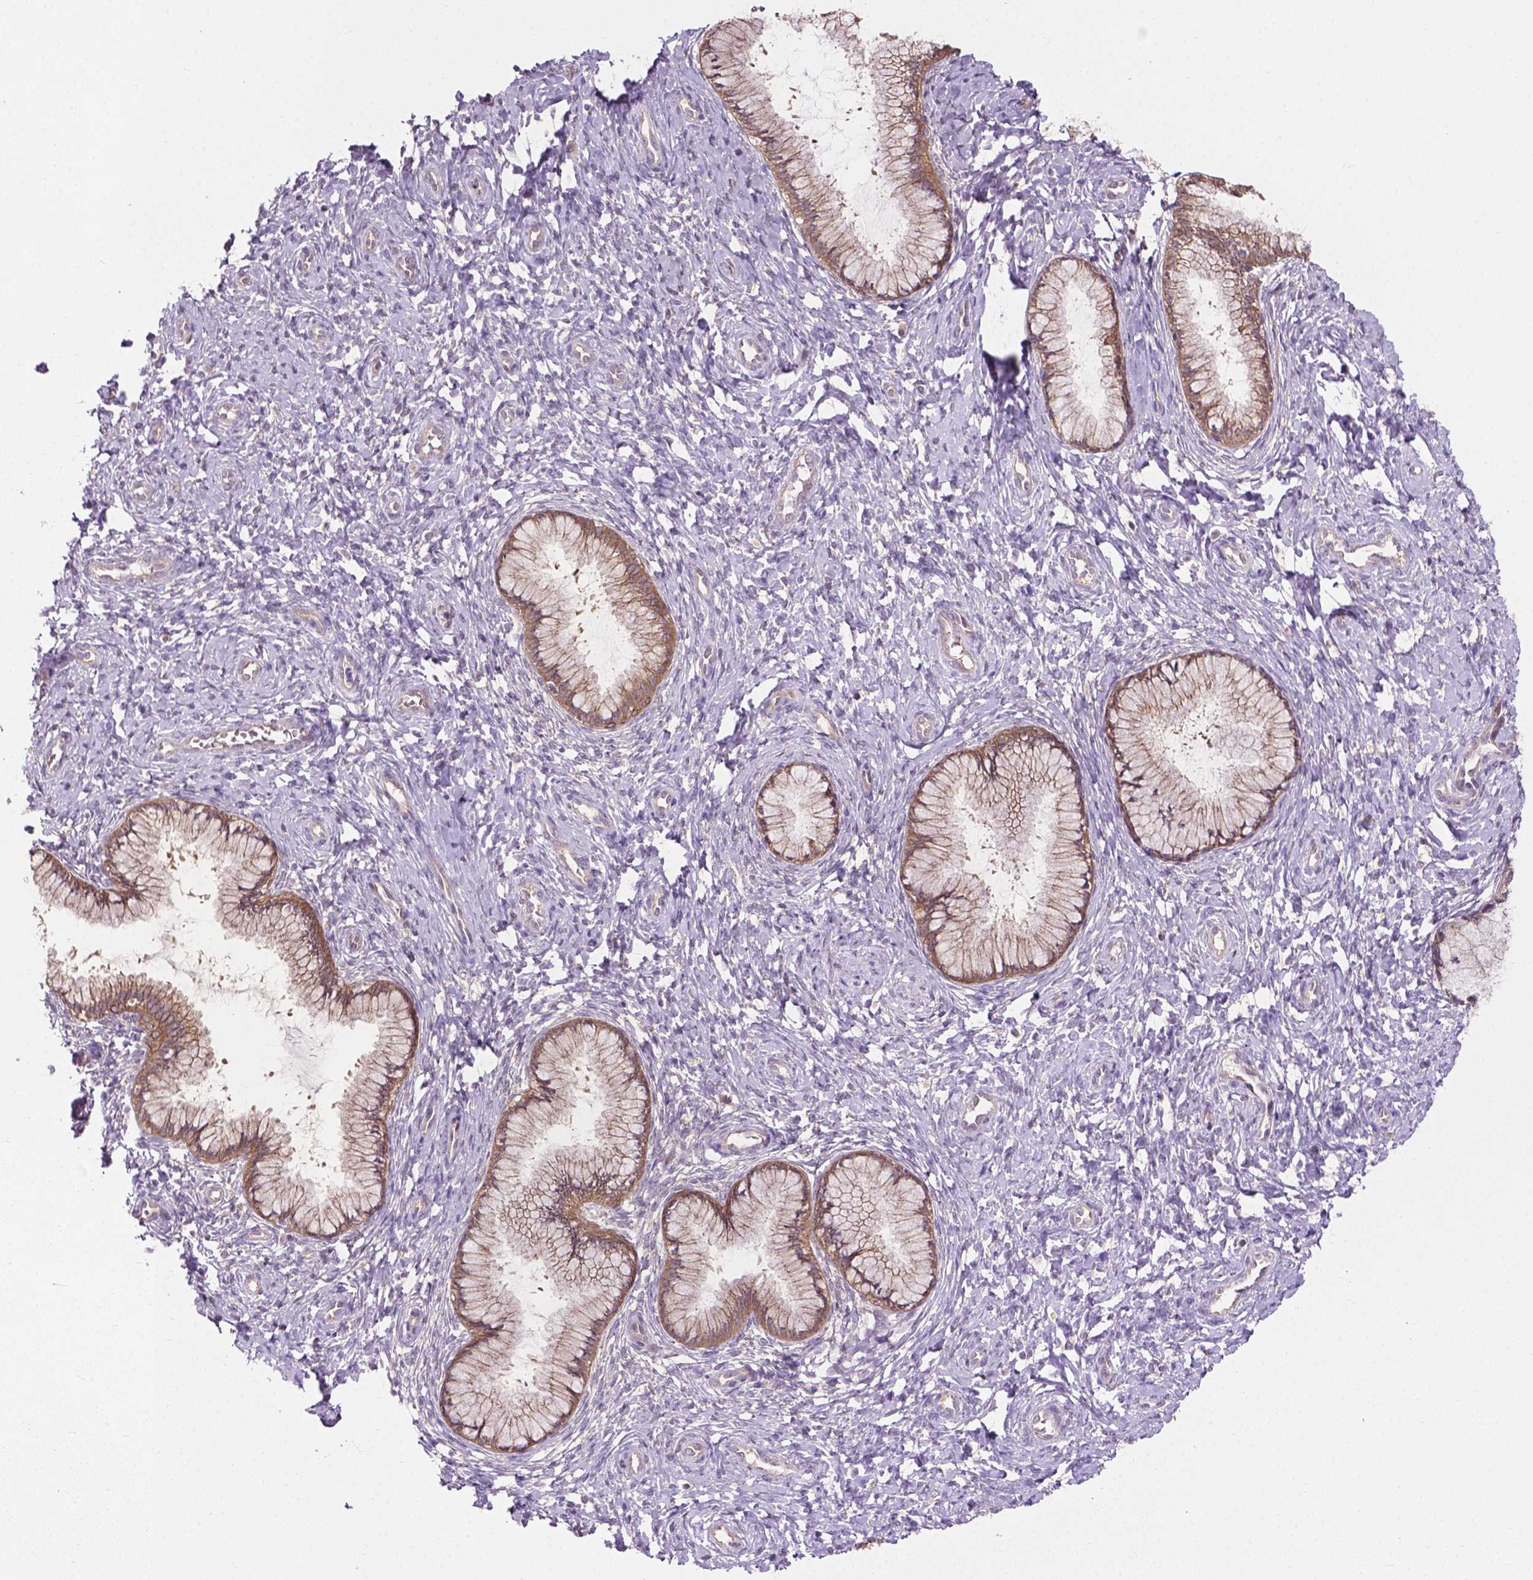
{"staining": {"intensity": "moderate", "quantity": ">75%", "location": "cytoplasmic/membranous"}, "tissue": "cervix", "cell_type": "Glandular cells", "image_type": "normal", "snomed": [{"axis": "morphology", "description": "Normal tissue, NOS"}, {"axis": "topography", "description": "Cervix"}], "caption": "High-magnification brightfield microscopy of benign cervix stained with DAB (3,3'-diaminobenzidine) (brown) and counterstained with hematoxylin (blue). glandular cells exhibit moderate cytoplasmic/membranous staining is appreciated in about>75% of cells.", "gene": "MZT1", "patient": {"sex": "female", "age": 37}}